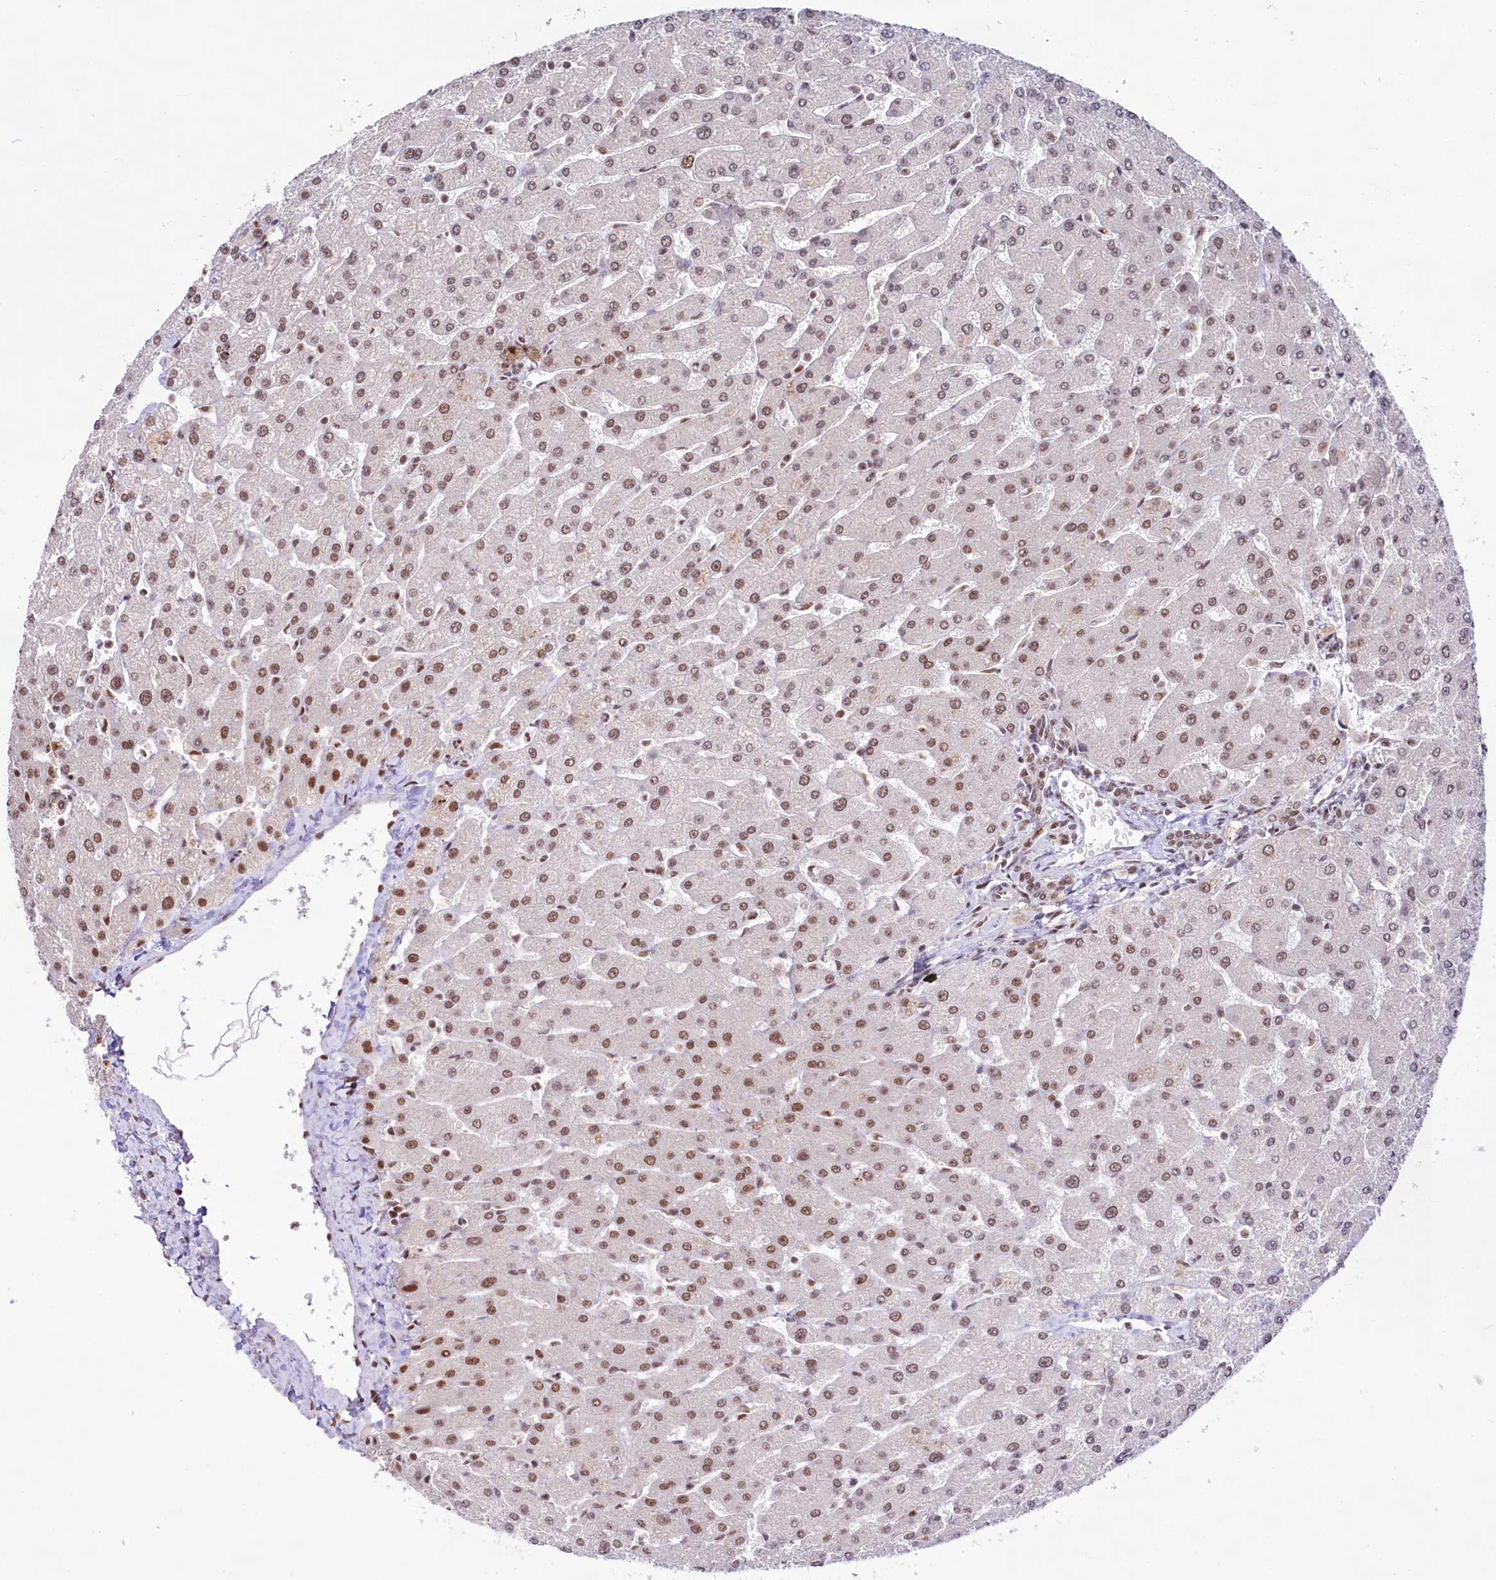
{"staining": {"intensity": "moderate", "quantity": ">75%", "location": "nuclear"}, "tissue": "liver", "cell_type": "Cholangiocytes", "image_type": "normal", "snomed": [{"axis": "morphology", "description": "Normal tissue, NOS"}, {"axis": "topography", "description": "Liver"}], "caption": "An image showing moderate nuclear staining in about >75% of cholangiocytes in normal liver, as visualized by brown immunohistochemical staining.", "gene": "HIRA", "patient": {"sex": "male", "age": 55}}